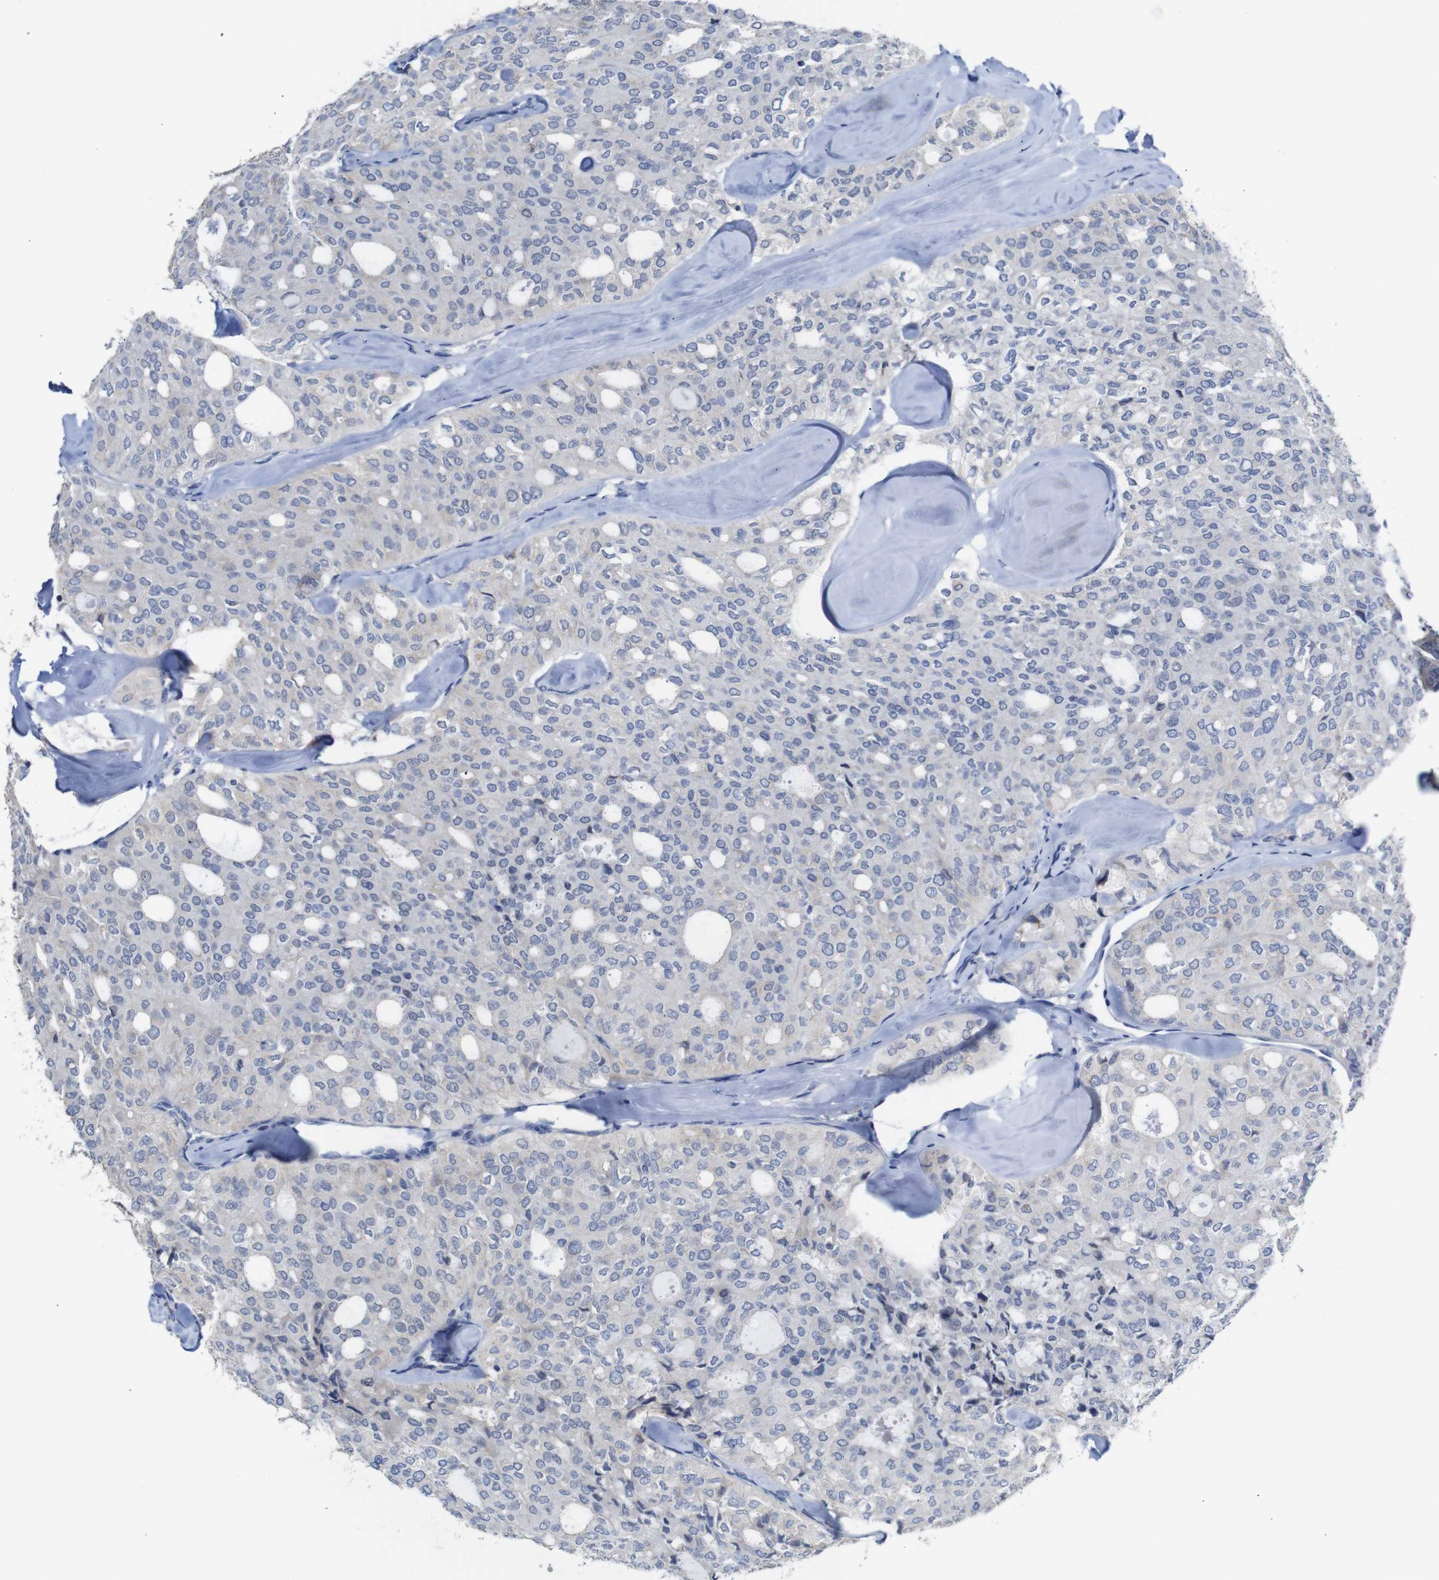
{"staining": {"intensity": "negative", "quantity": "none", "location": "none"}, "tissue": "thyroid cancer", "cell_type": "Tumor cells", "image_type": "cancer", "snomed": [{"axis": "morphology", "description": "Follicular adenoma carcinoma, NOS"}, {"axis": "topography", "description": "Thyroid gland"}], "caption": "DAB (3,3'-diaminobenzidine) immunohistochemical staining of human thyroid cancer reveals no significant expression in tumor cells.", "gene": "TCEAL9", "patient": {"sex": "male", "age": 75}}